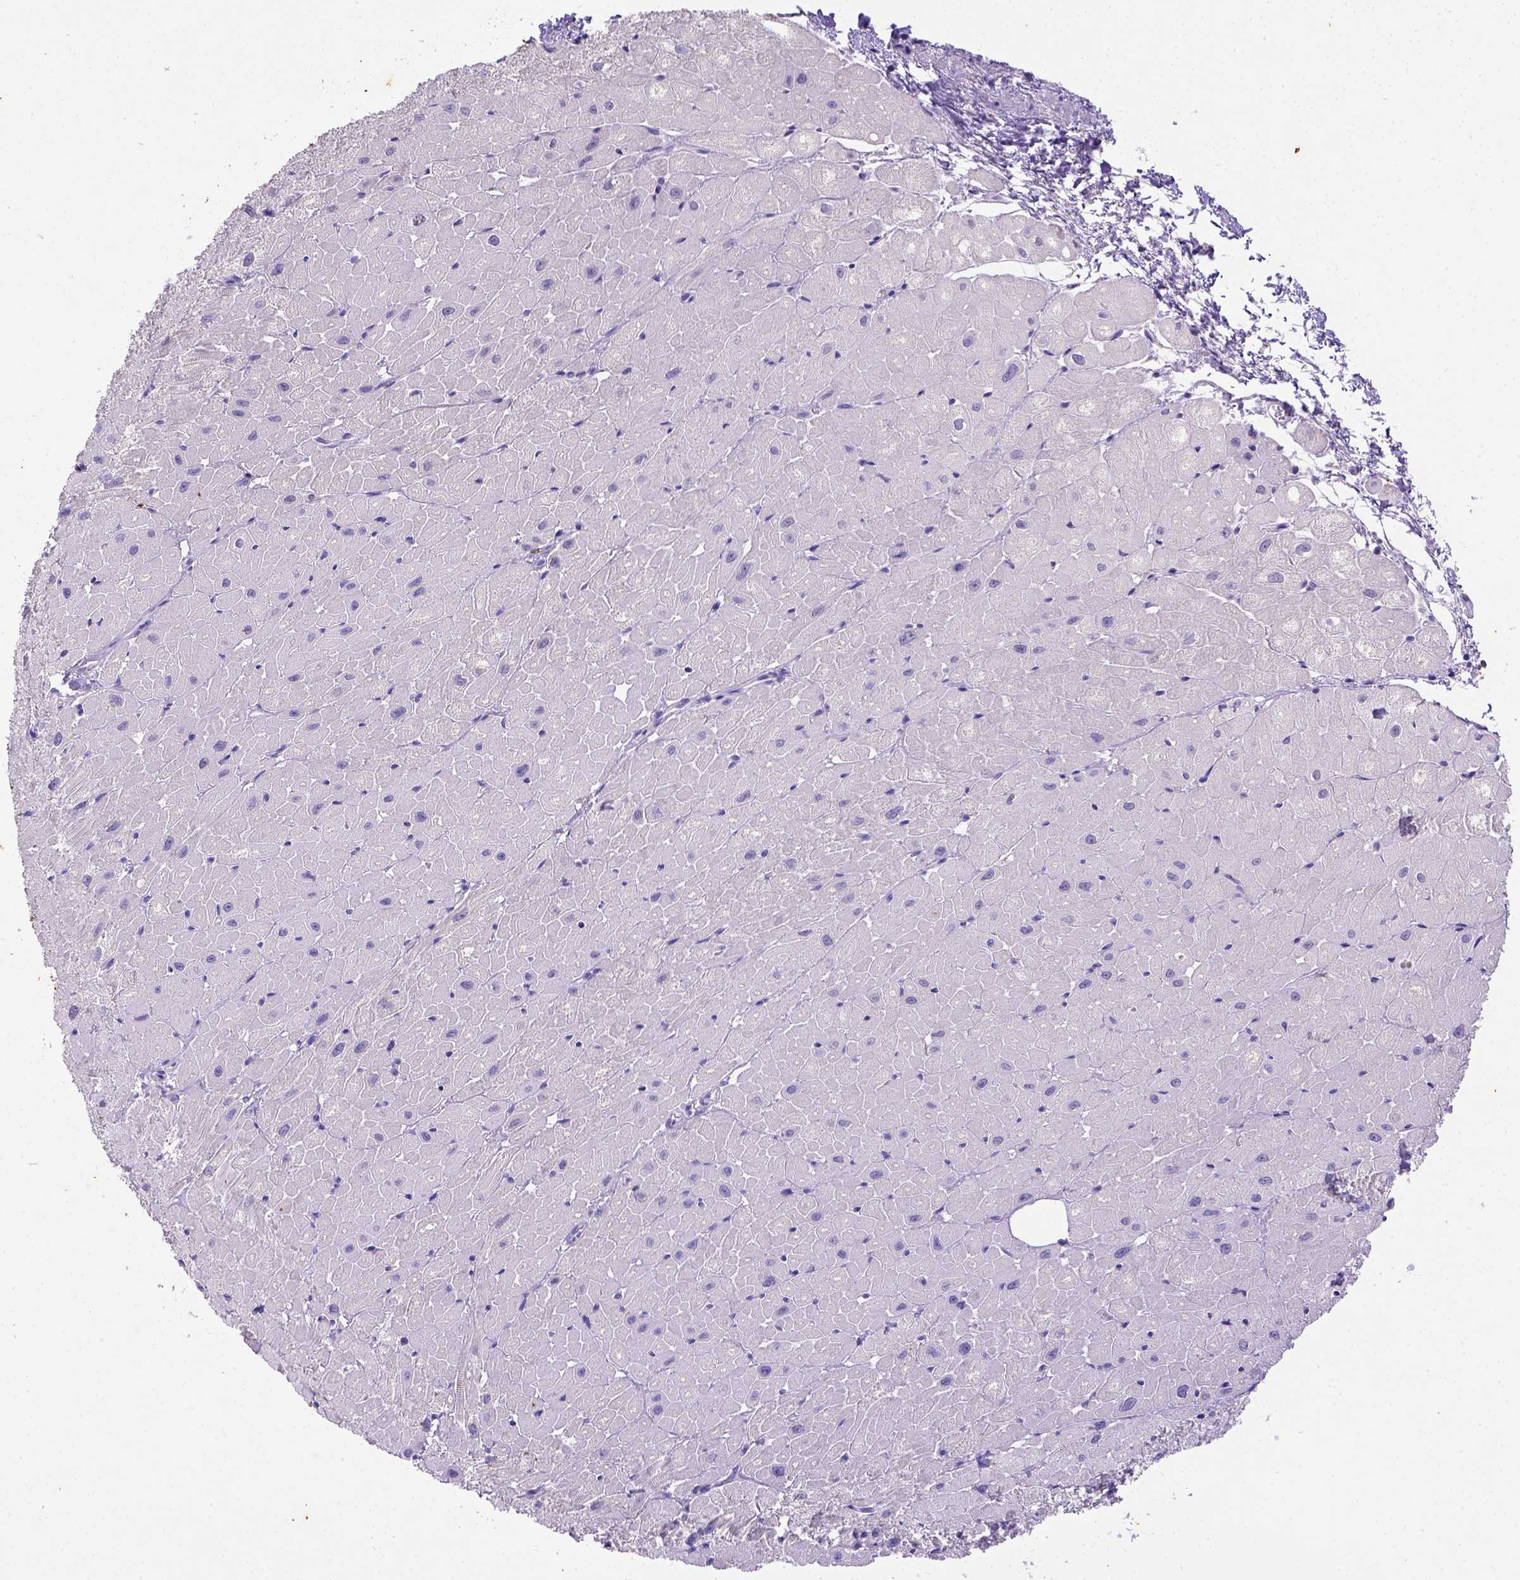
{"staining": {"intensity": "negative", "quantity": "none", "location": "none"}, "tissue": "heart muscle", "cell_type": "Cardiomyocytes", "image_type": "normal", "snomed": [{"axis": "morphology", "description": "Normal tissue, NOS"}, {"axis": "topography", "description": "Heart"}], "caption": "Photomicrograph shows no significant protein expression in cardiomyocytes of benign heart muscle. (DAB (3,3'-diaminobenzidine) immunohistochemistry (IHC) with hematoxylin counter stain).", "gene": "B3GAT1", "patient": {"sex": "male", "age": 62}}